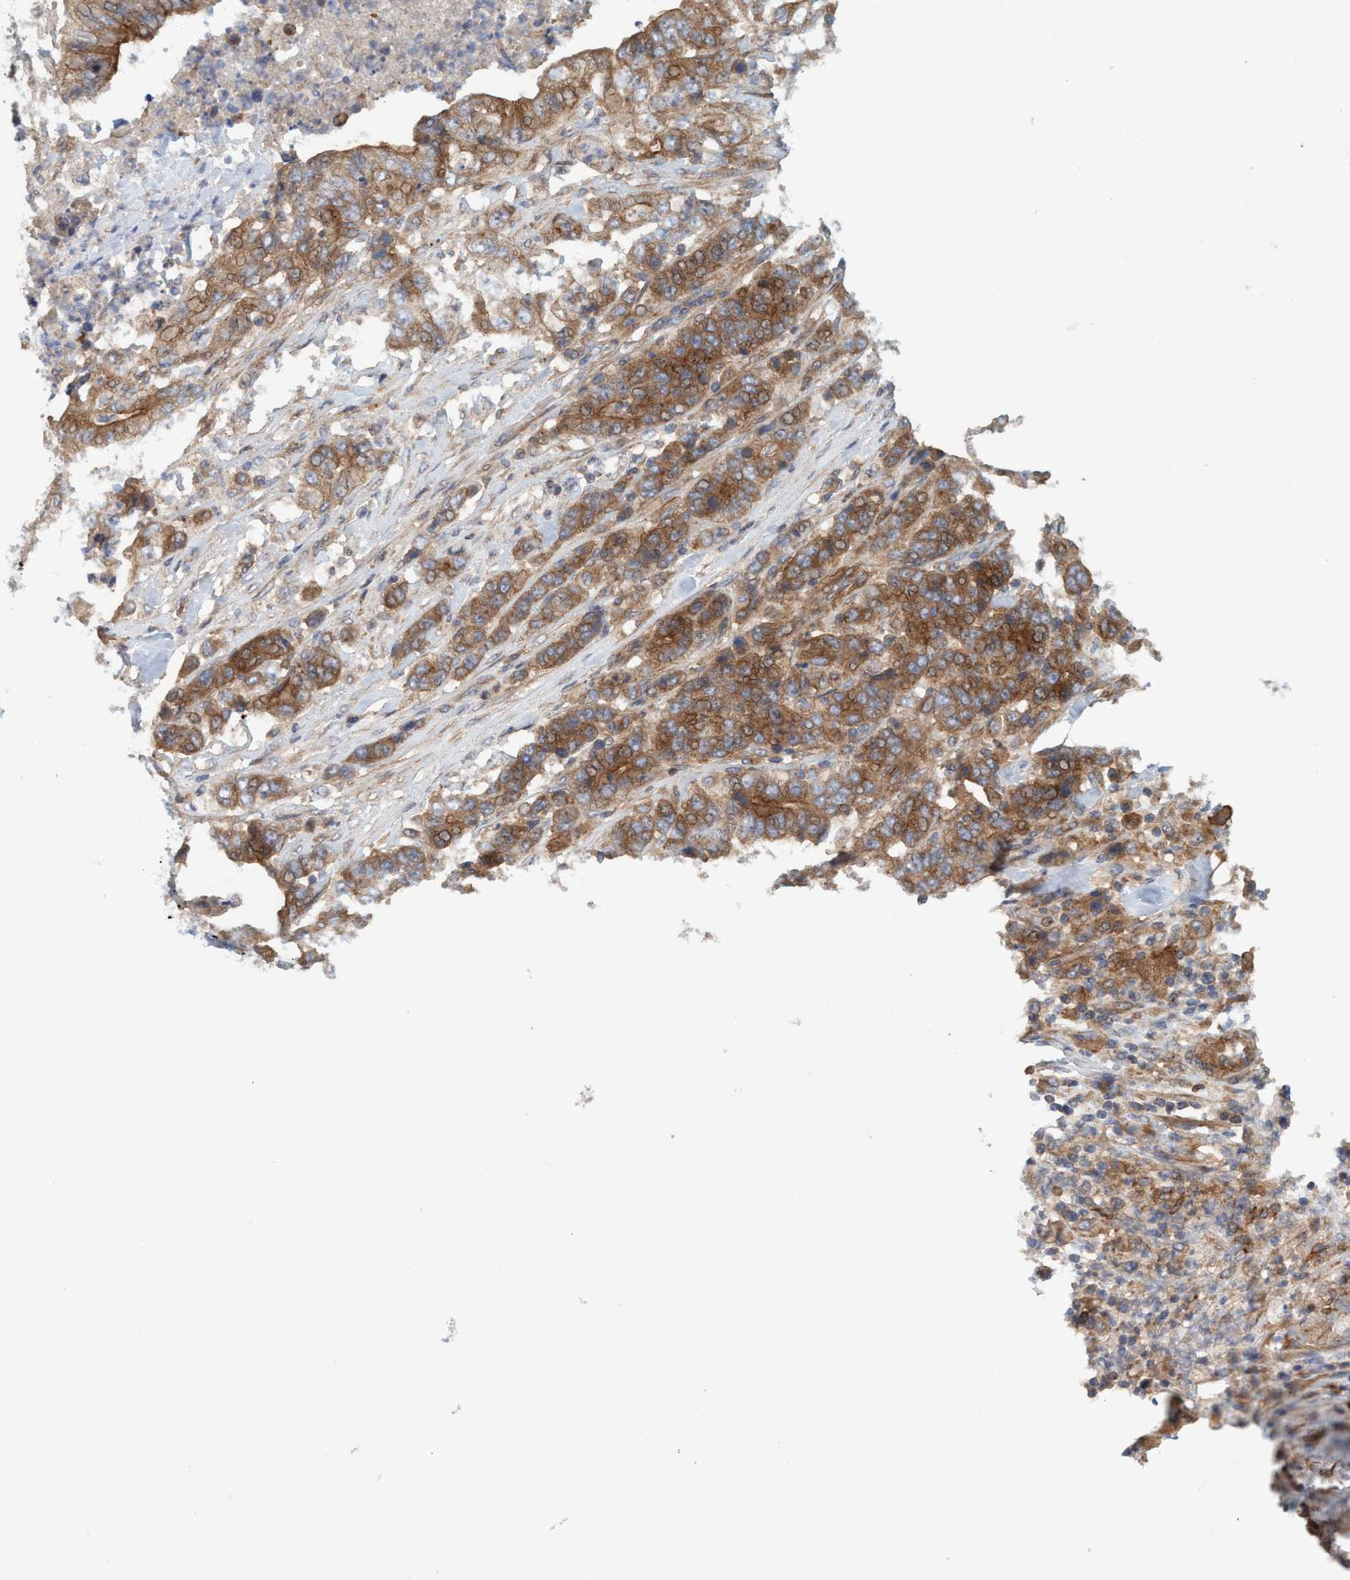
{"staining": {"intensity": "strong", "quantity": ">75%", "location": "cytoplasmic/membranous"}, "tissue": "stomach cancer", "cell_type": "Tumor cells", "image_type": "cancer", "snomed": [{"axis": "morphology", "description": "Adenocarcinoma, NOS"}, {"axis": "topography", "description": "Stomach"}], "caption": "Brown immunohistochemical staining in human adenocarcinoma (stomach) shows strong cytoplasmic/membranous expression in about >75% of tumor cells.", "gene": "SPECC1", "patient": {"sex": "female", "age": 73}}